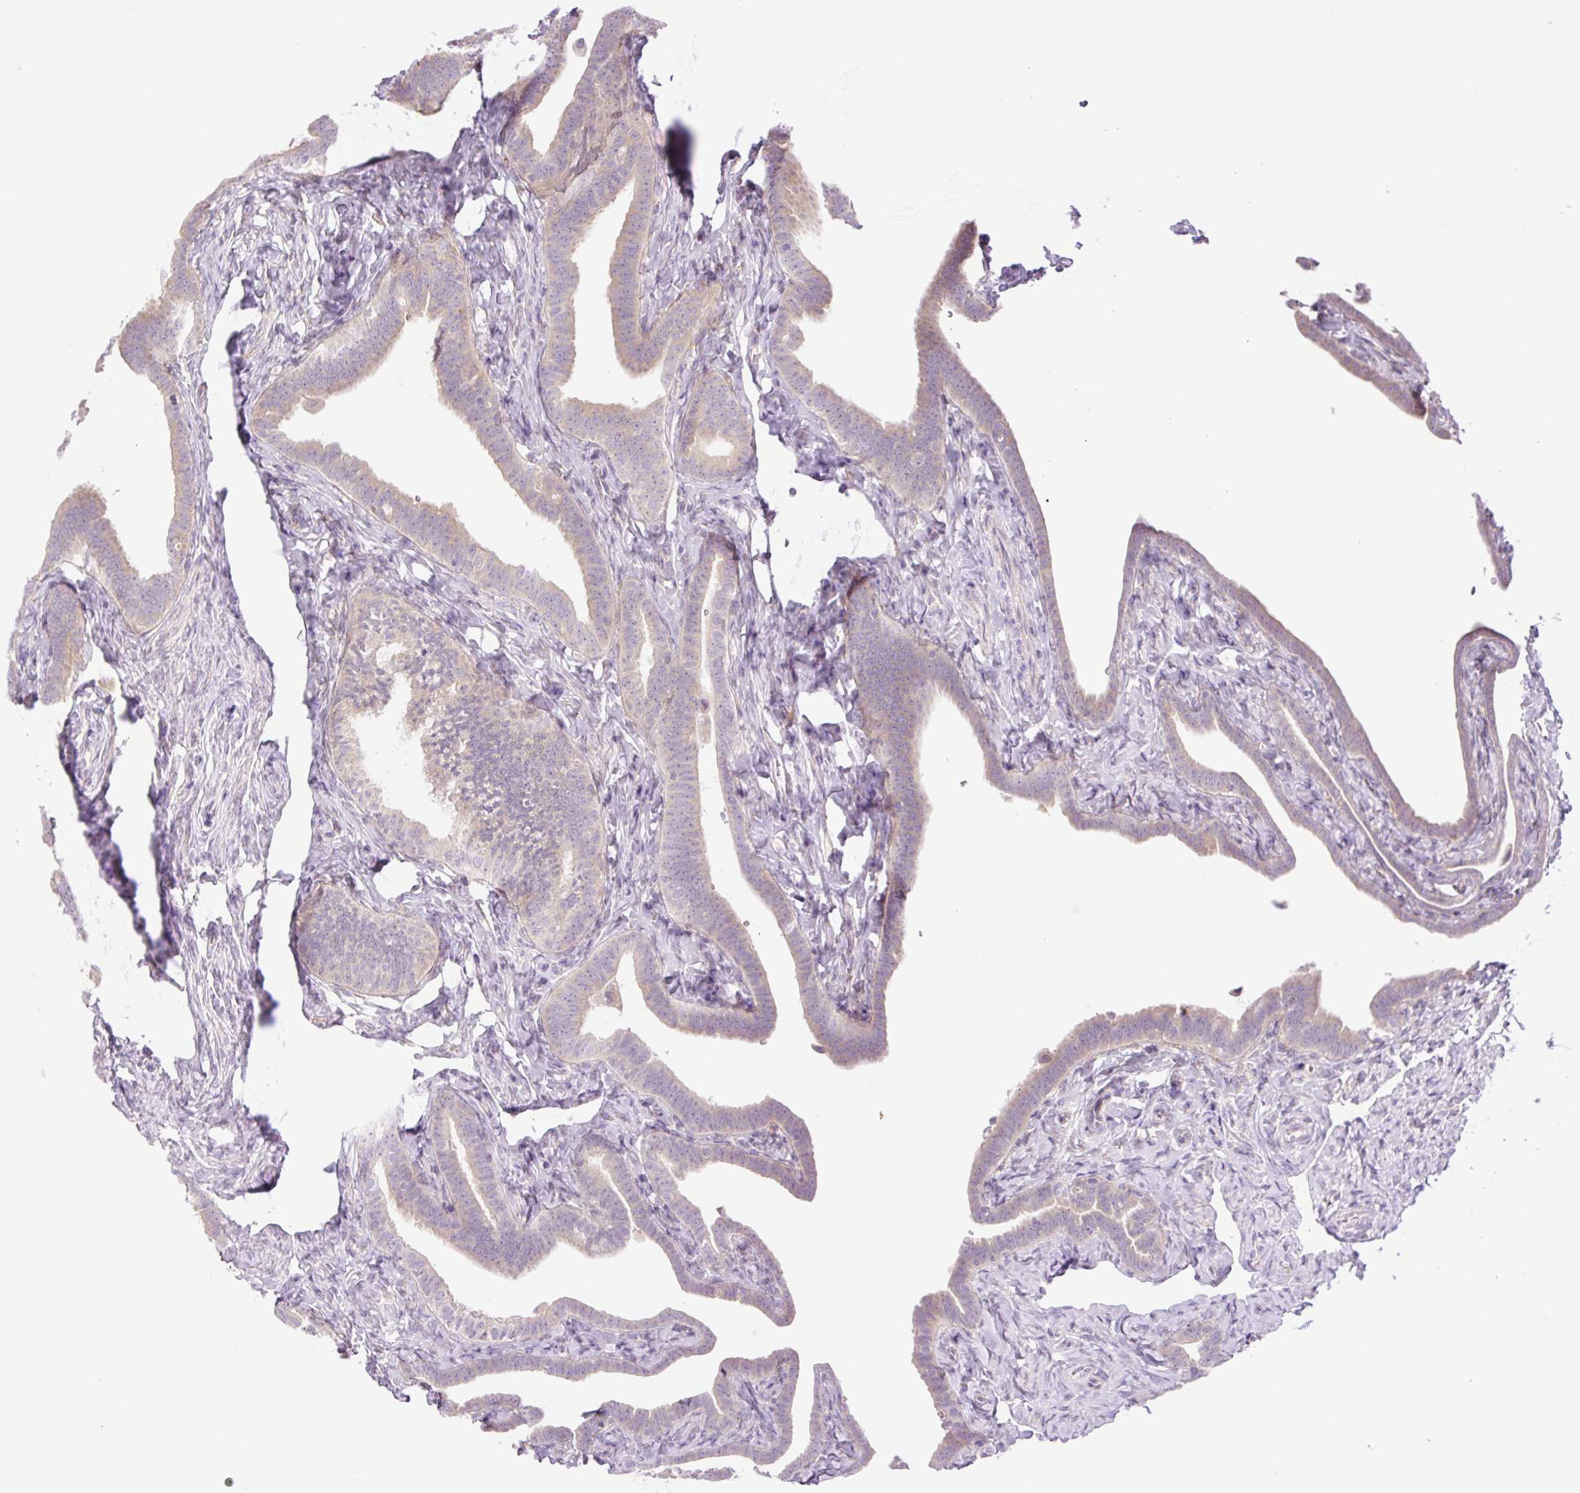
{"staining": {"intensity": "weak", "quantity": "25%-75%", "location": "cytoplasmic/membranous"}, "tissue": "fallopian tube", "cell_type": "Glandular cells", "image_type": "normal", "snomed": [{"axis": "morphology", "description": "Normal tissue, NOS"}, {"axis": "topography", "description": "Fallopian tube"}], "caption": "Immunohistochemical staining of normal human fallopian tube displays low levels of weak cytoplasmic/membranous positivity in about 25%-75% of glandular cells.", "gene": "COL5A1", "patient": {"sex": "female", "age": 69}}